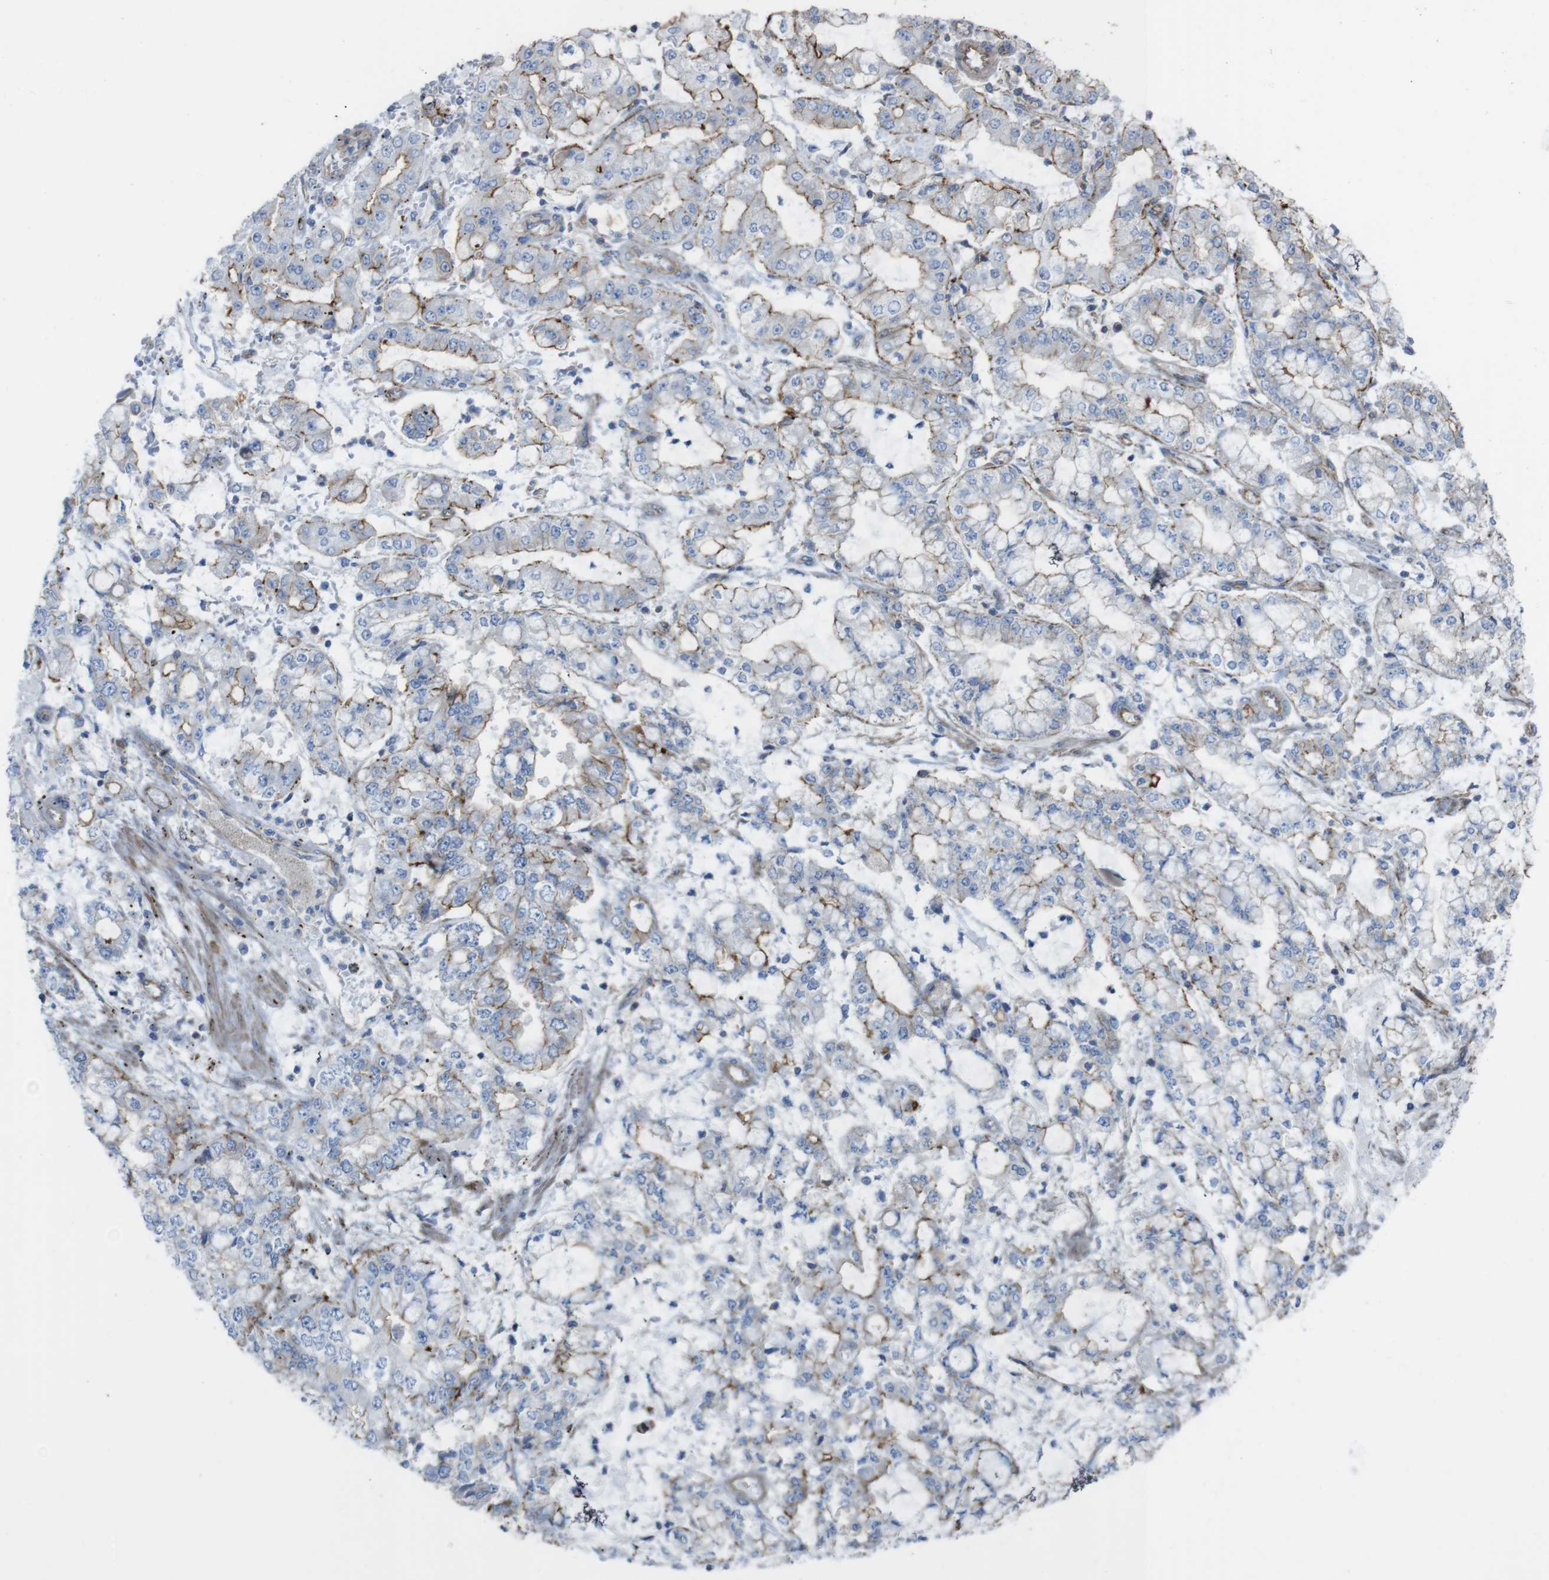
{"staining": {"intensity": "moderate", "quantity": "<25%", "location": "cytoplasmic/membranous"}, "tissue": "stomach cancer", "cell_type": "Tumor cells", "image_type": "cancer", "snomed": [{"axis": "morphology", "description": "Adenocarcinoma, NOS"}, {"axis": "topography", "description": "Stomach"}], "caption": "Stomach cancer (adenocarcinoma) stained with DAB (3,3'-diaminobenzidine) IHC shows low levels of moderate cytoplasmic/membranous expression in about <25% of tumor cells. (Brightfield microscopy of DAB IHC at high magnification).", "gene": "PREX2", "patient": {"sex": "male", "age": 76}}